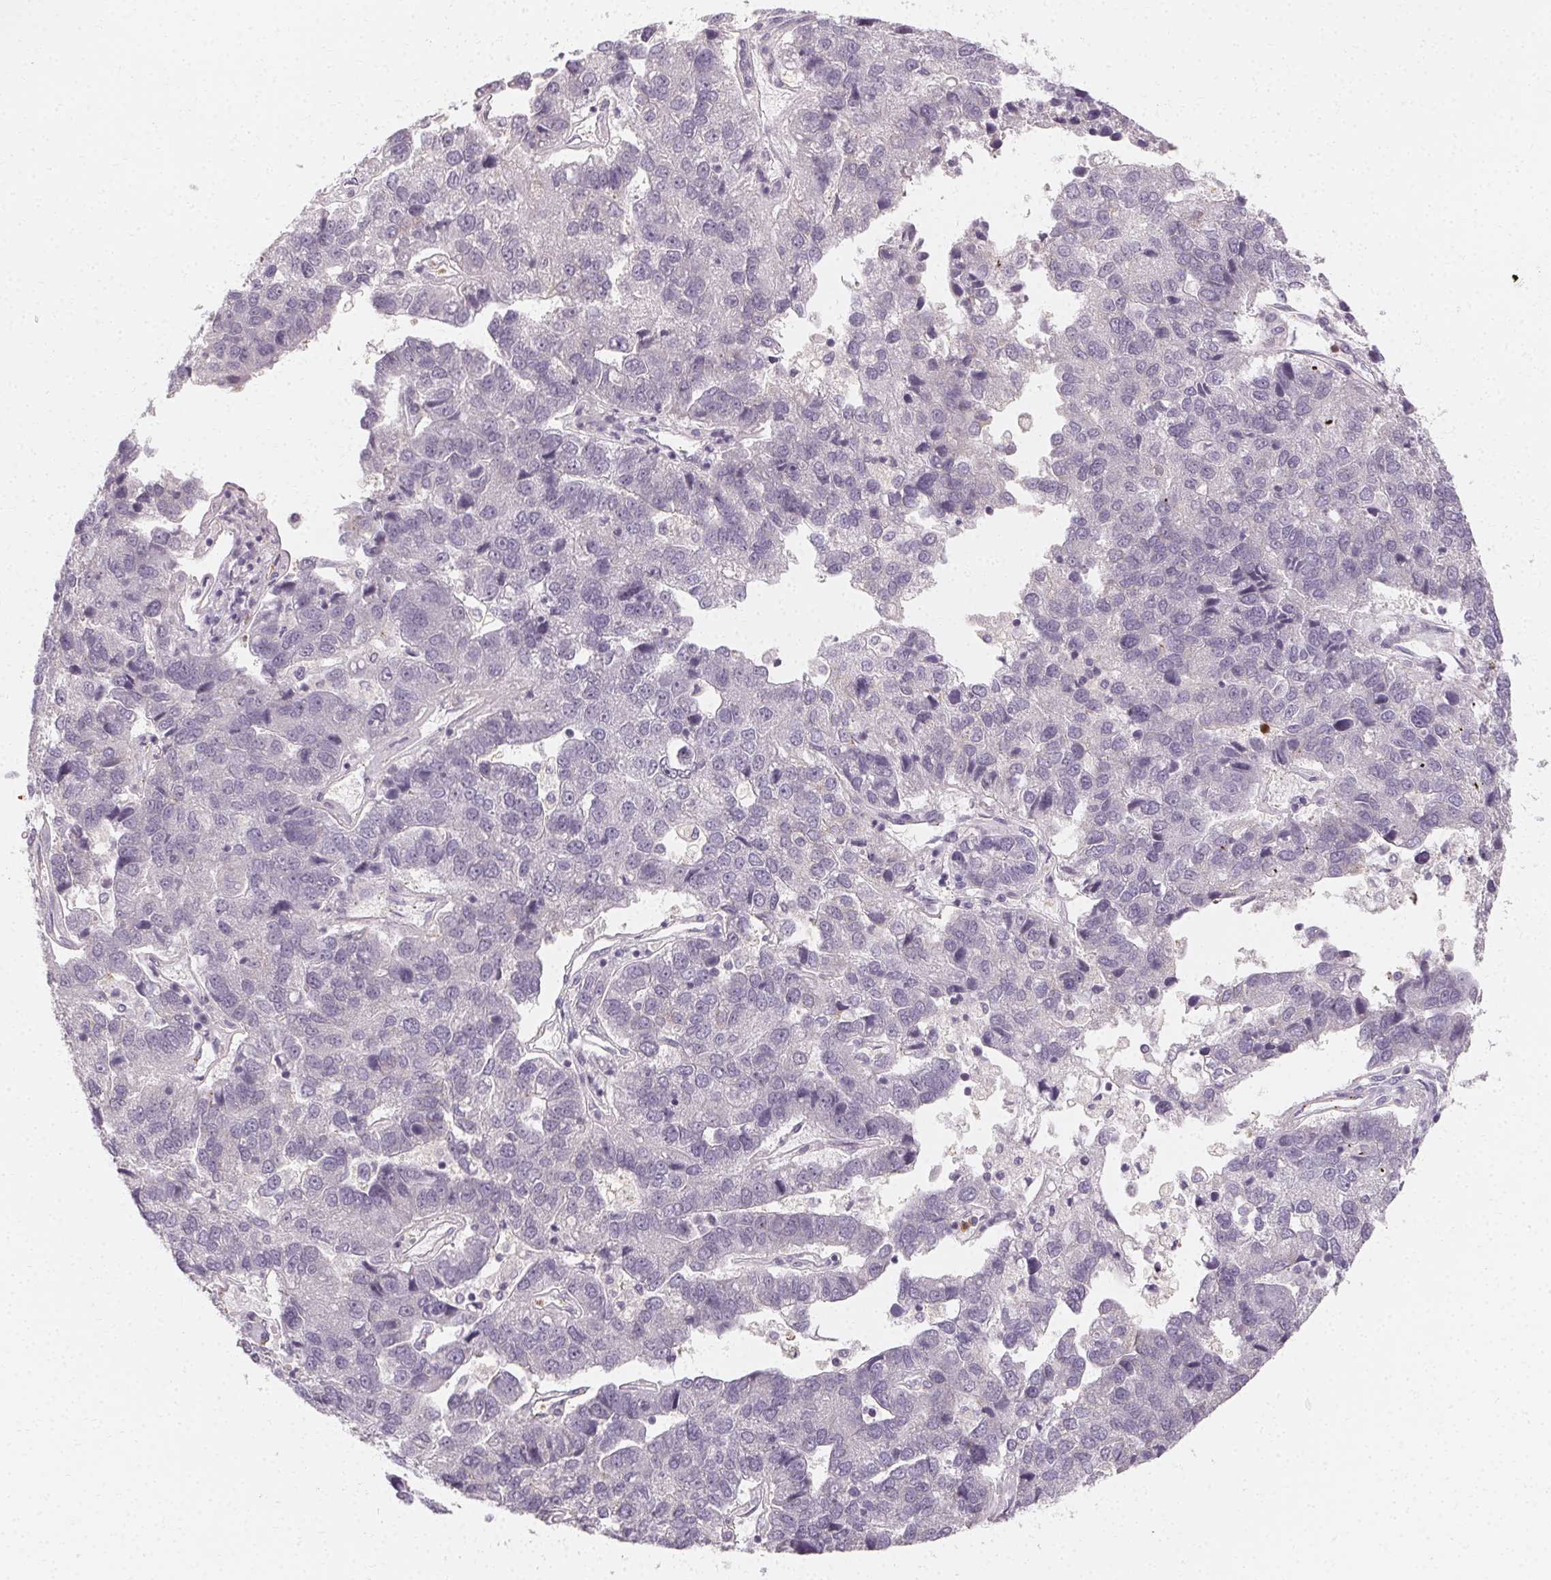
{"staining": {"intensity": "negative", "quantity": "none", "location": "none"}, "tissue": "pancreatic cancer", "cell_type": "Tumor cells", "image_type": "cancer", "snomed": [{"axis": "morphology", "description": "Adenocarcinoma, NOS"}, {"axis": "topography", "description": "Pancreas"}], "caption": "High magnification brightfield microscopy of pancreatic cancer (adenocarcinoma) stained with DAB (3,3'-diaminobenzidine) (brown) and counterstained with hematoxylin (blue): tumor cells show no significant positivity. (Stains: DAB (3,3'-diaminobenzidine) immunohistochemistry with hematoxylin counter stain, Microscopy: brightfield microscopy at high magnification).", "gene": "CLCNKB", "patient": {"sex": "female", "age": 61}}